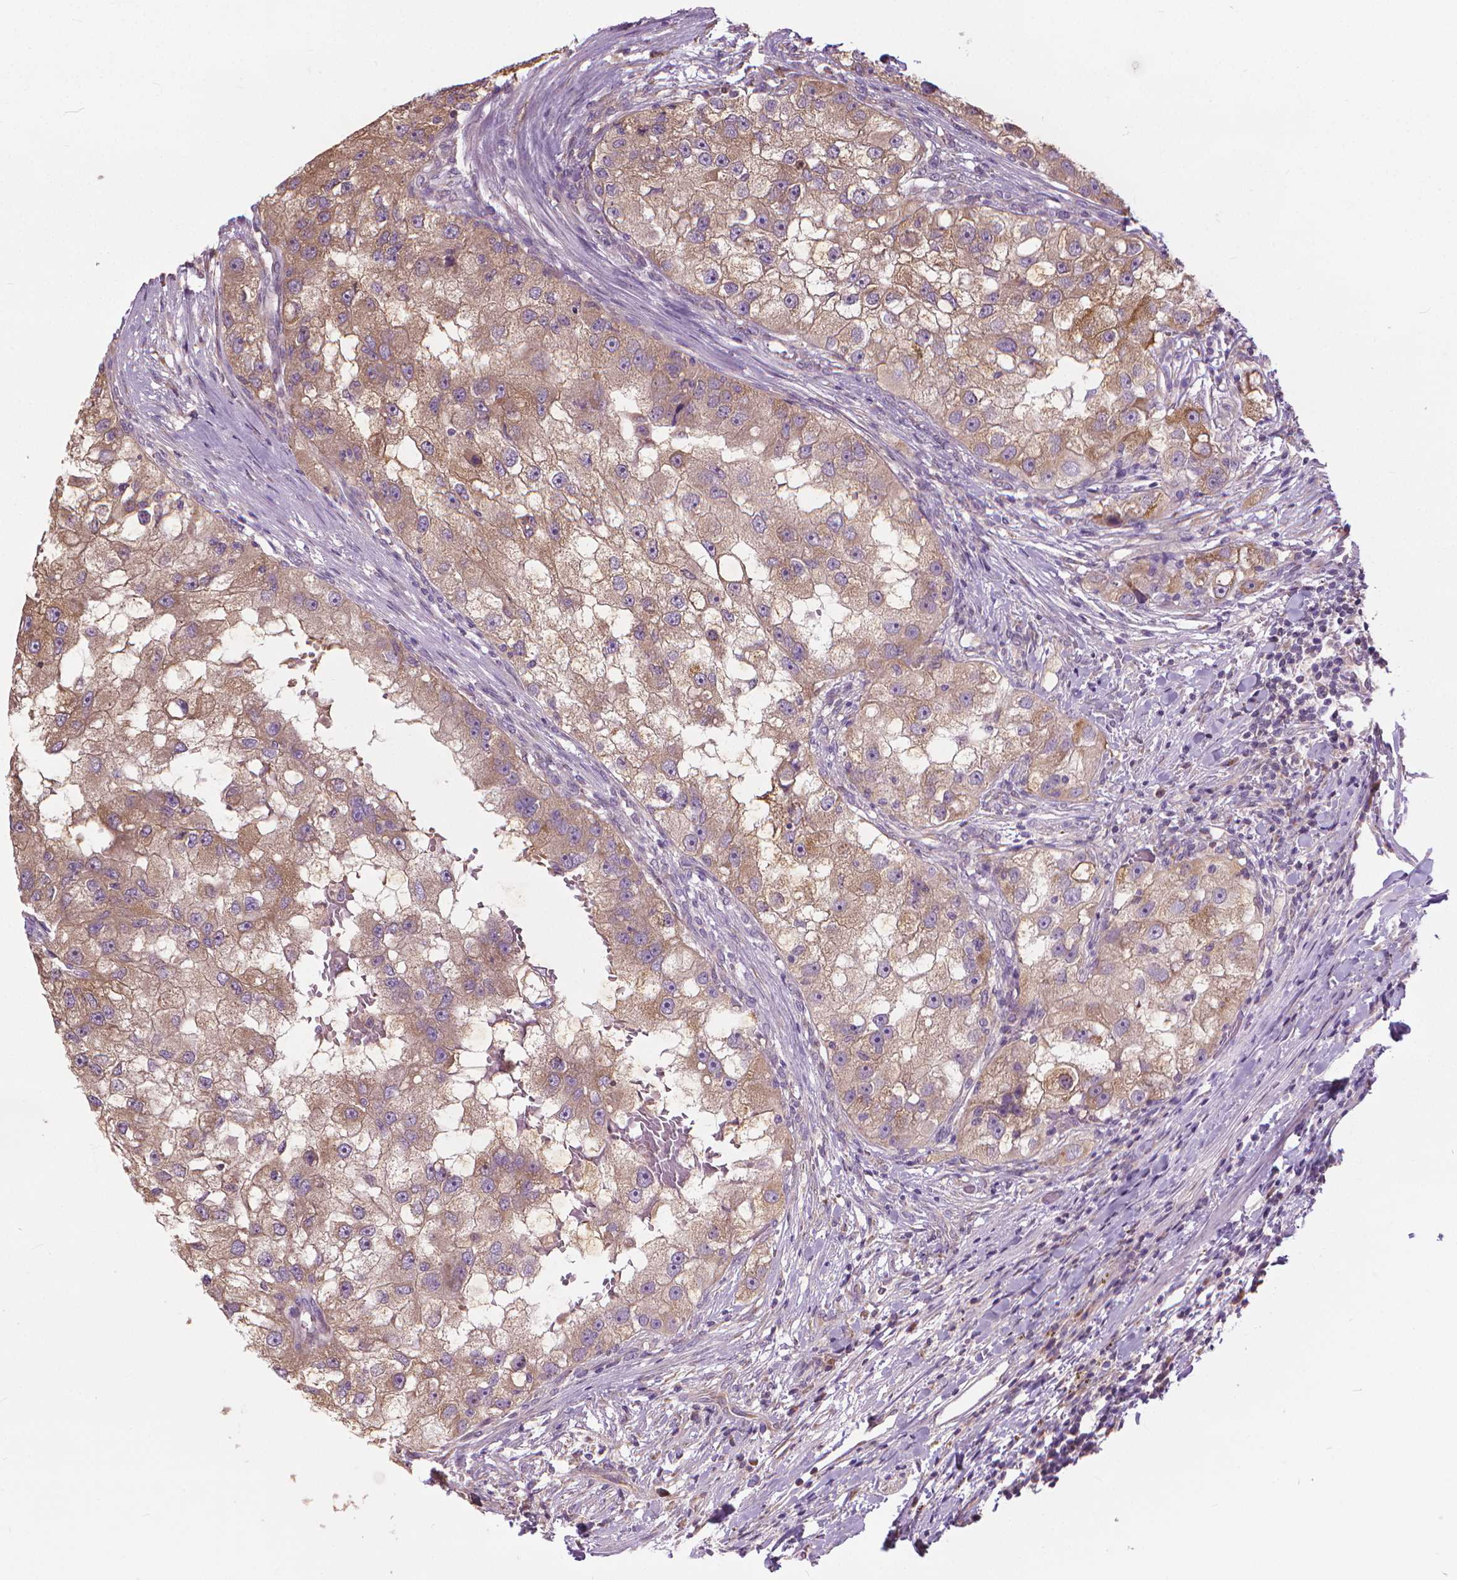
{"staining": {"intensity": "weak", "quantity": ">75%", "location": "cytoplasmic/membranous"}, "tissue": "renal cancer", "cell_type": "Tumor cells", "image_type": "cancer", "snomed": [{"axis": "morphology", "description": "Adenocarcinoma, NOS"}, {"axis": "topography", "description": "Kidney"}], "caption": "Tumor cells demonstrate low levels of weak cytoplasmic/membranous staining in about >75% of cells in human renal adenocarcinoma. (IHC, brightfield microscopy, high magnification).", "gene": "NUDT1", "patient": {"sex": "male", "age": 63}}